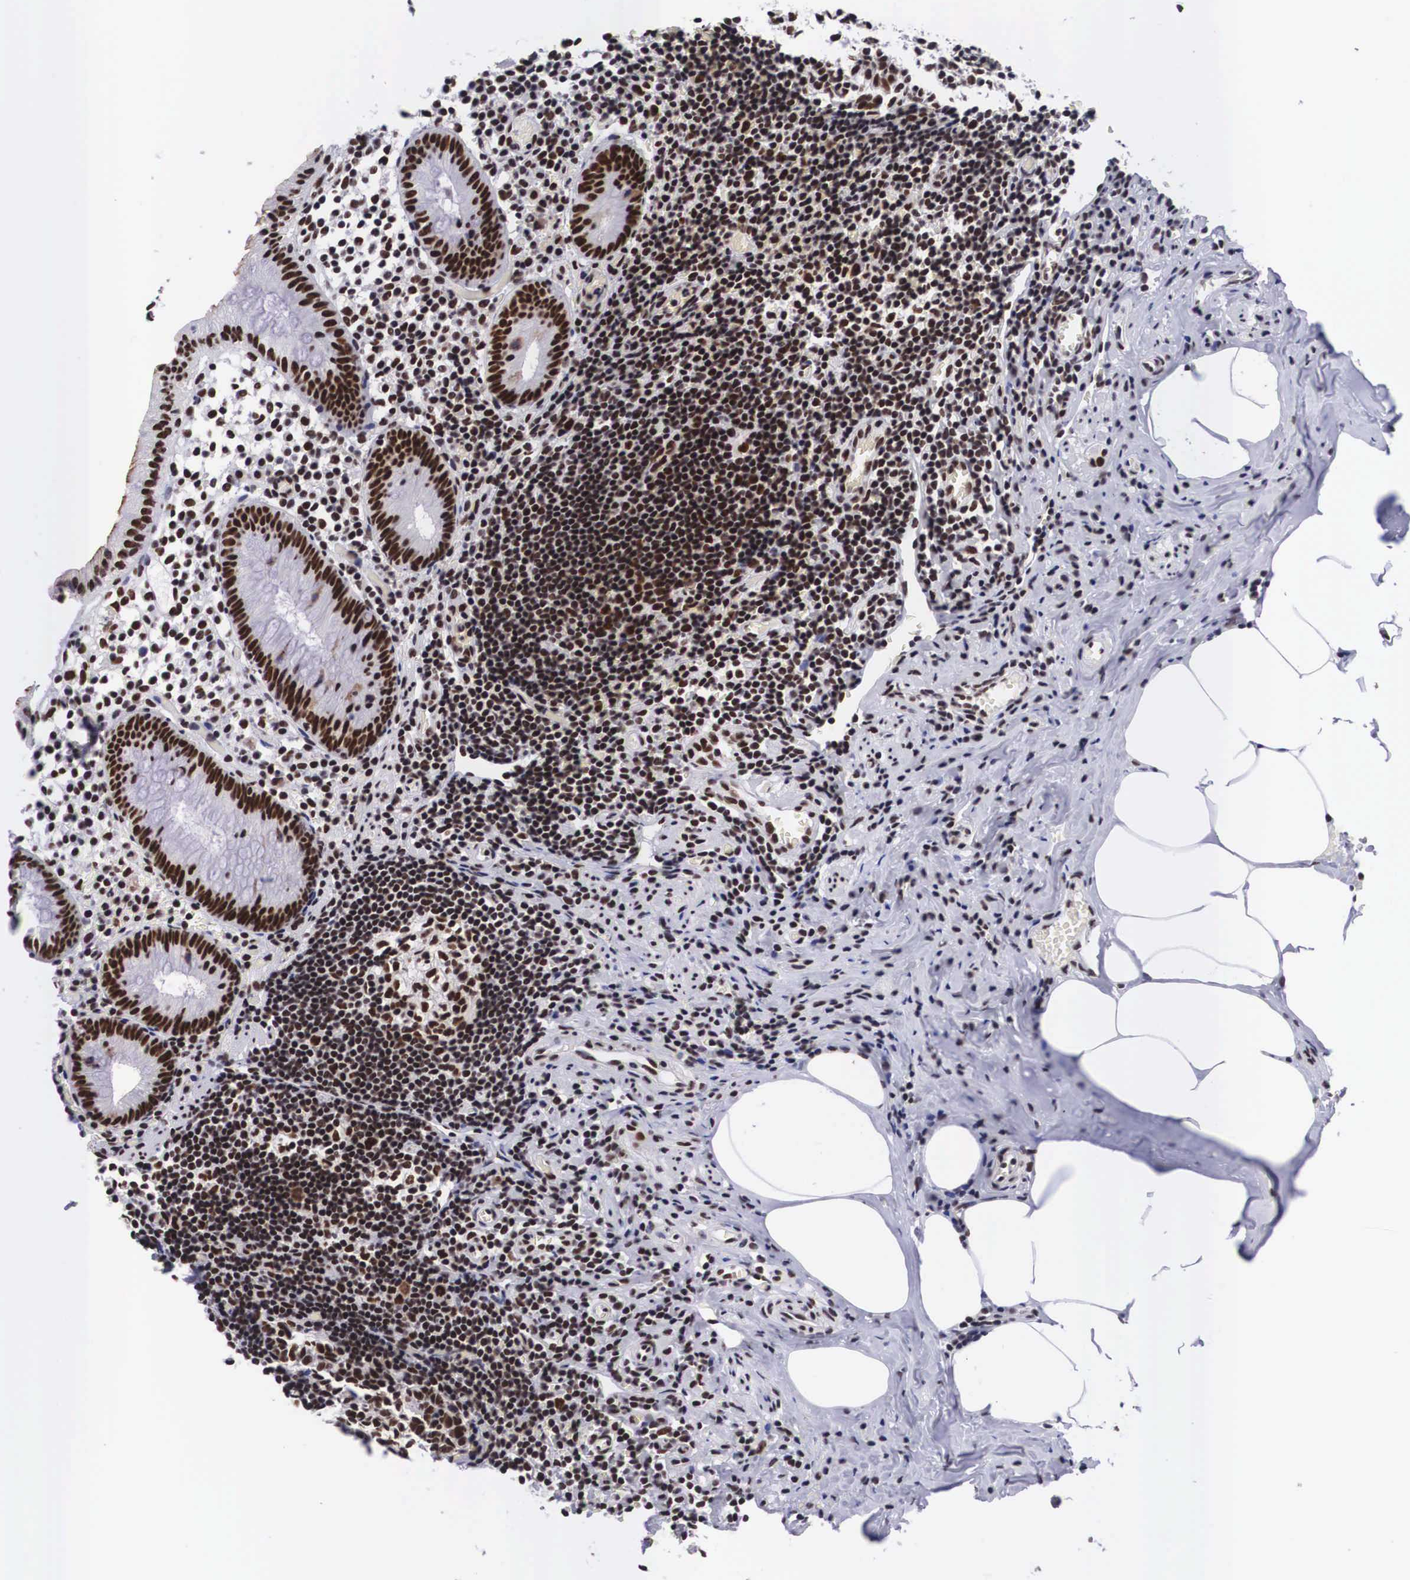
{"staining": {"intensity": "strong", "quantity": ">75%", "location": "nuclear"}, "tissue": "appendix", "cell_type": "Glandular cells", "image_type": "normal", "snomed": [{"axis": "morphology", "description": "Normal tissue, NOS"}, {"axis": "topography", "description": "Appendix"}], "caption": "Protein expression analysis of benign appendix reveals strong nuclear positivity in about >75% of glandular cells.", "gene": "SF3A1", "patient": {"sex": "male", "age": 25}}